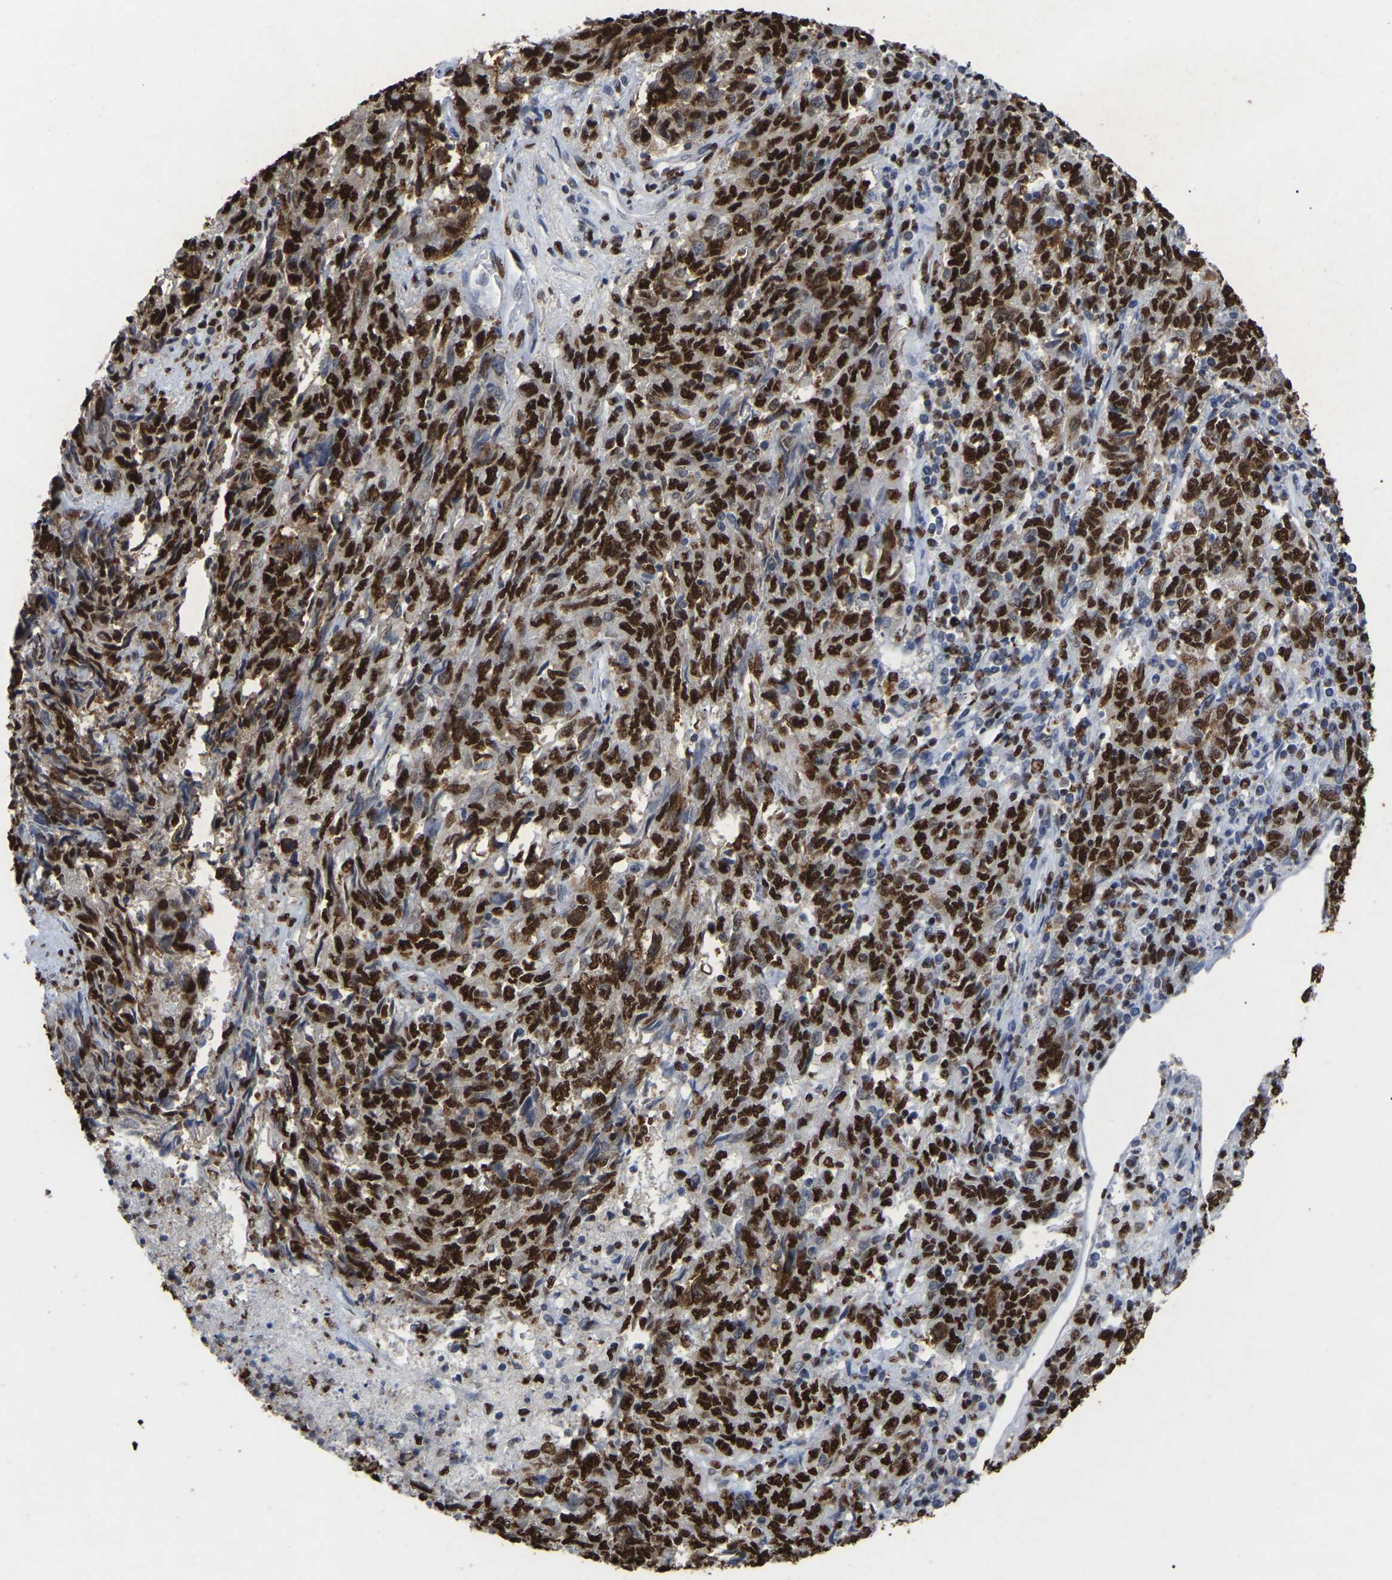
{"staining": {"intensity": "strong", "quantity": ">75%", "location": "nuclear"}, "tissue": "endometrial cancer", "cell_type": "Tumor cells", "image_type": "cancer", "snomed": [{"axis": "morphology", "description": "Adenocarcinoma, NOS"}, {"axis": "topography", "description": "Endometrium"}], "caption": "The image displays staining of endometrial cancer, revealing strong nuclear protein staining (brown color) within tumor cells.", "gene": "RBL2", "patient": {"sex": "female", "age": 80}}